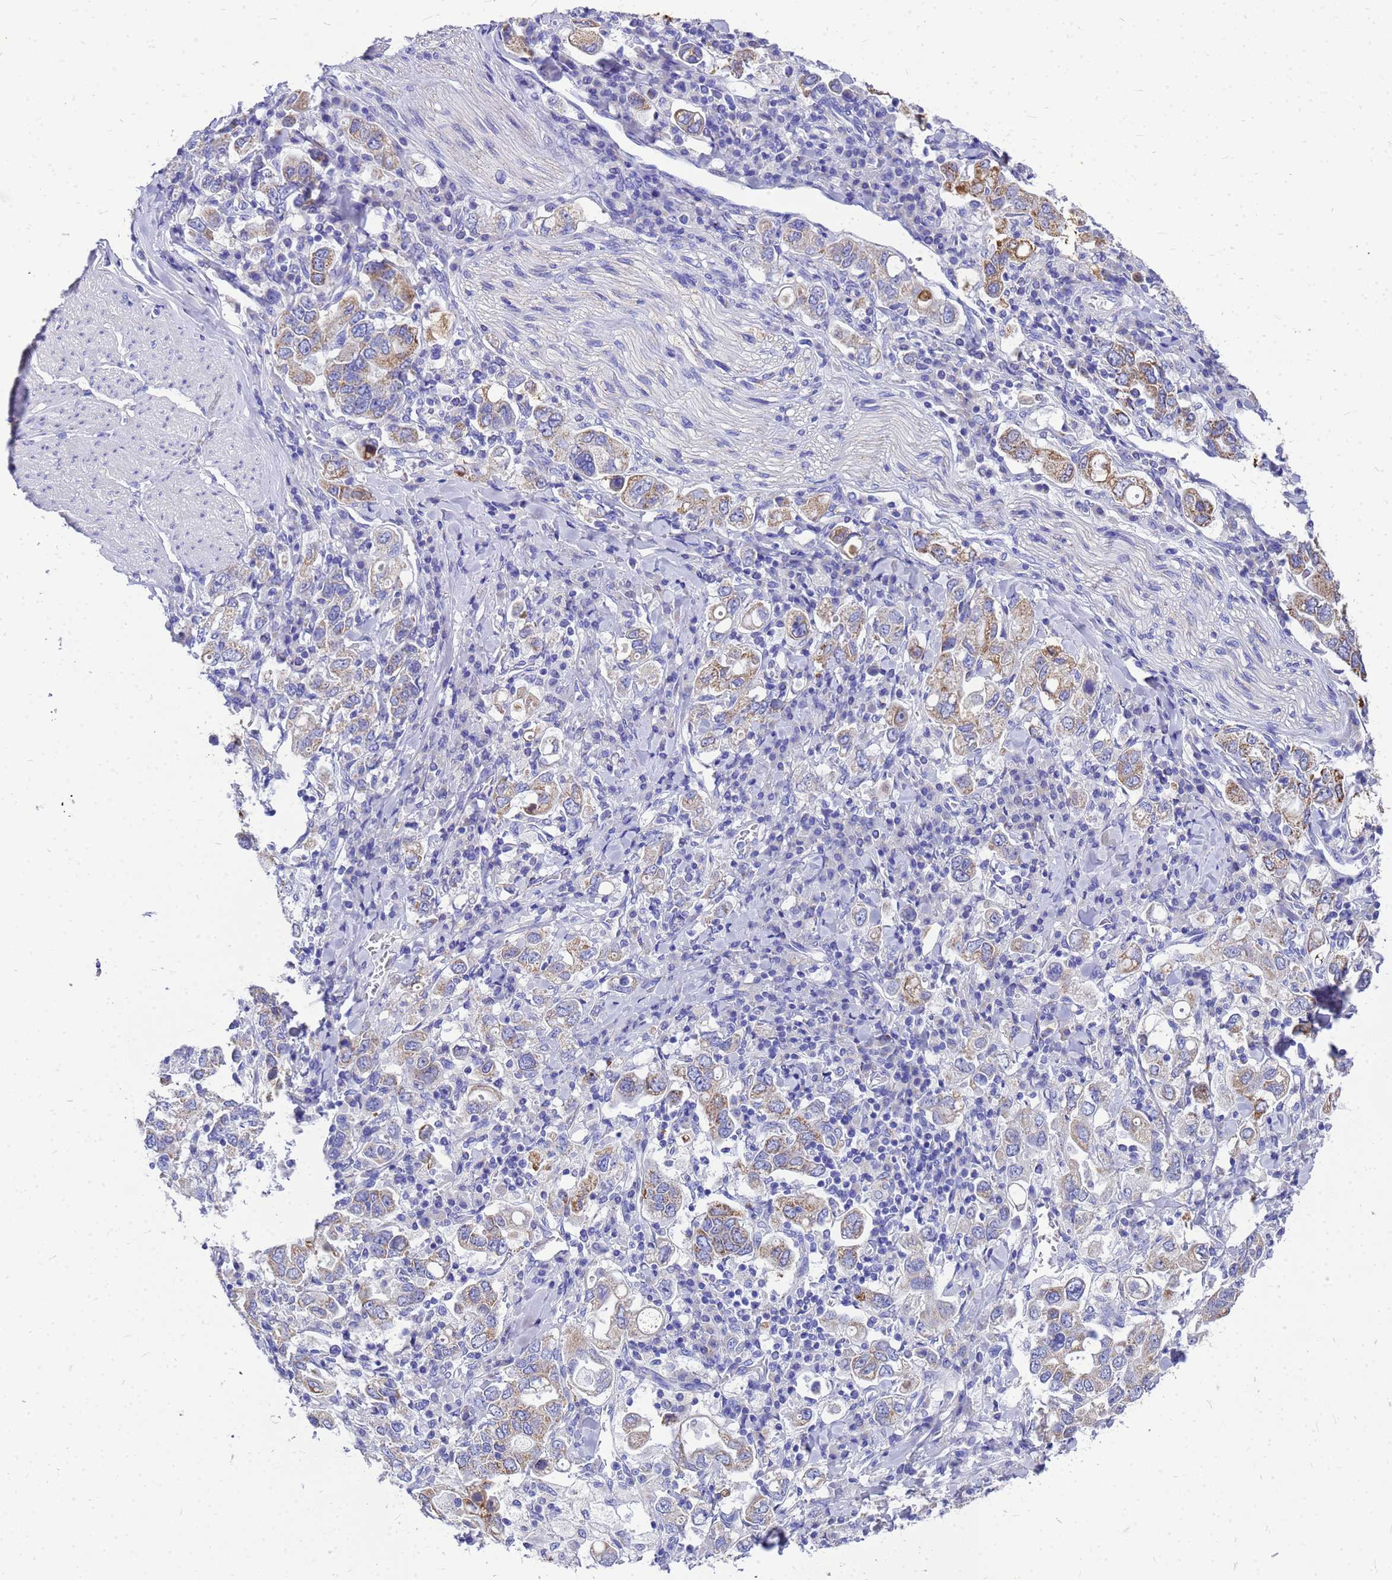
{"staining": {"intensity": "moderate", "quantity": "25%-75%", "location": "cytoplasmic/membranous"}, "tissue": "stomach cancer", "cell_type": "Tumor cells", "image_type": "cancer", "snomed": [{"axis": "morphology", "description": "Adenocarcinoma, NOS"}, {"axis": "topography", "description": "Stomach, upper"}], "caption": "Moderate cytoplasmic/membranous protein expression is present in approximately 25%-75% of tumor cells in adenocarcinoma (stomach).", "gene": "OR52E2", "patient": {"sex": "male", "age": 62}}